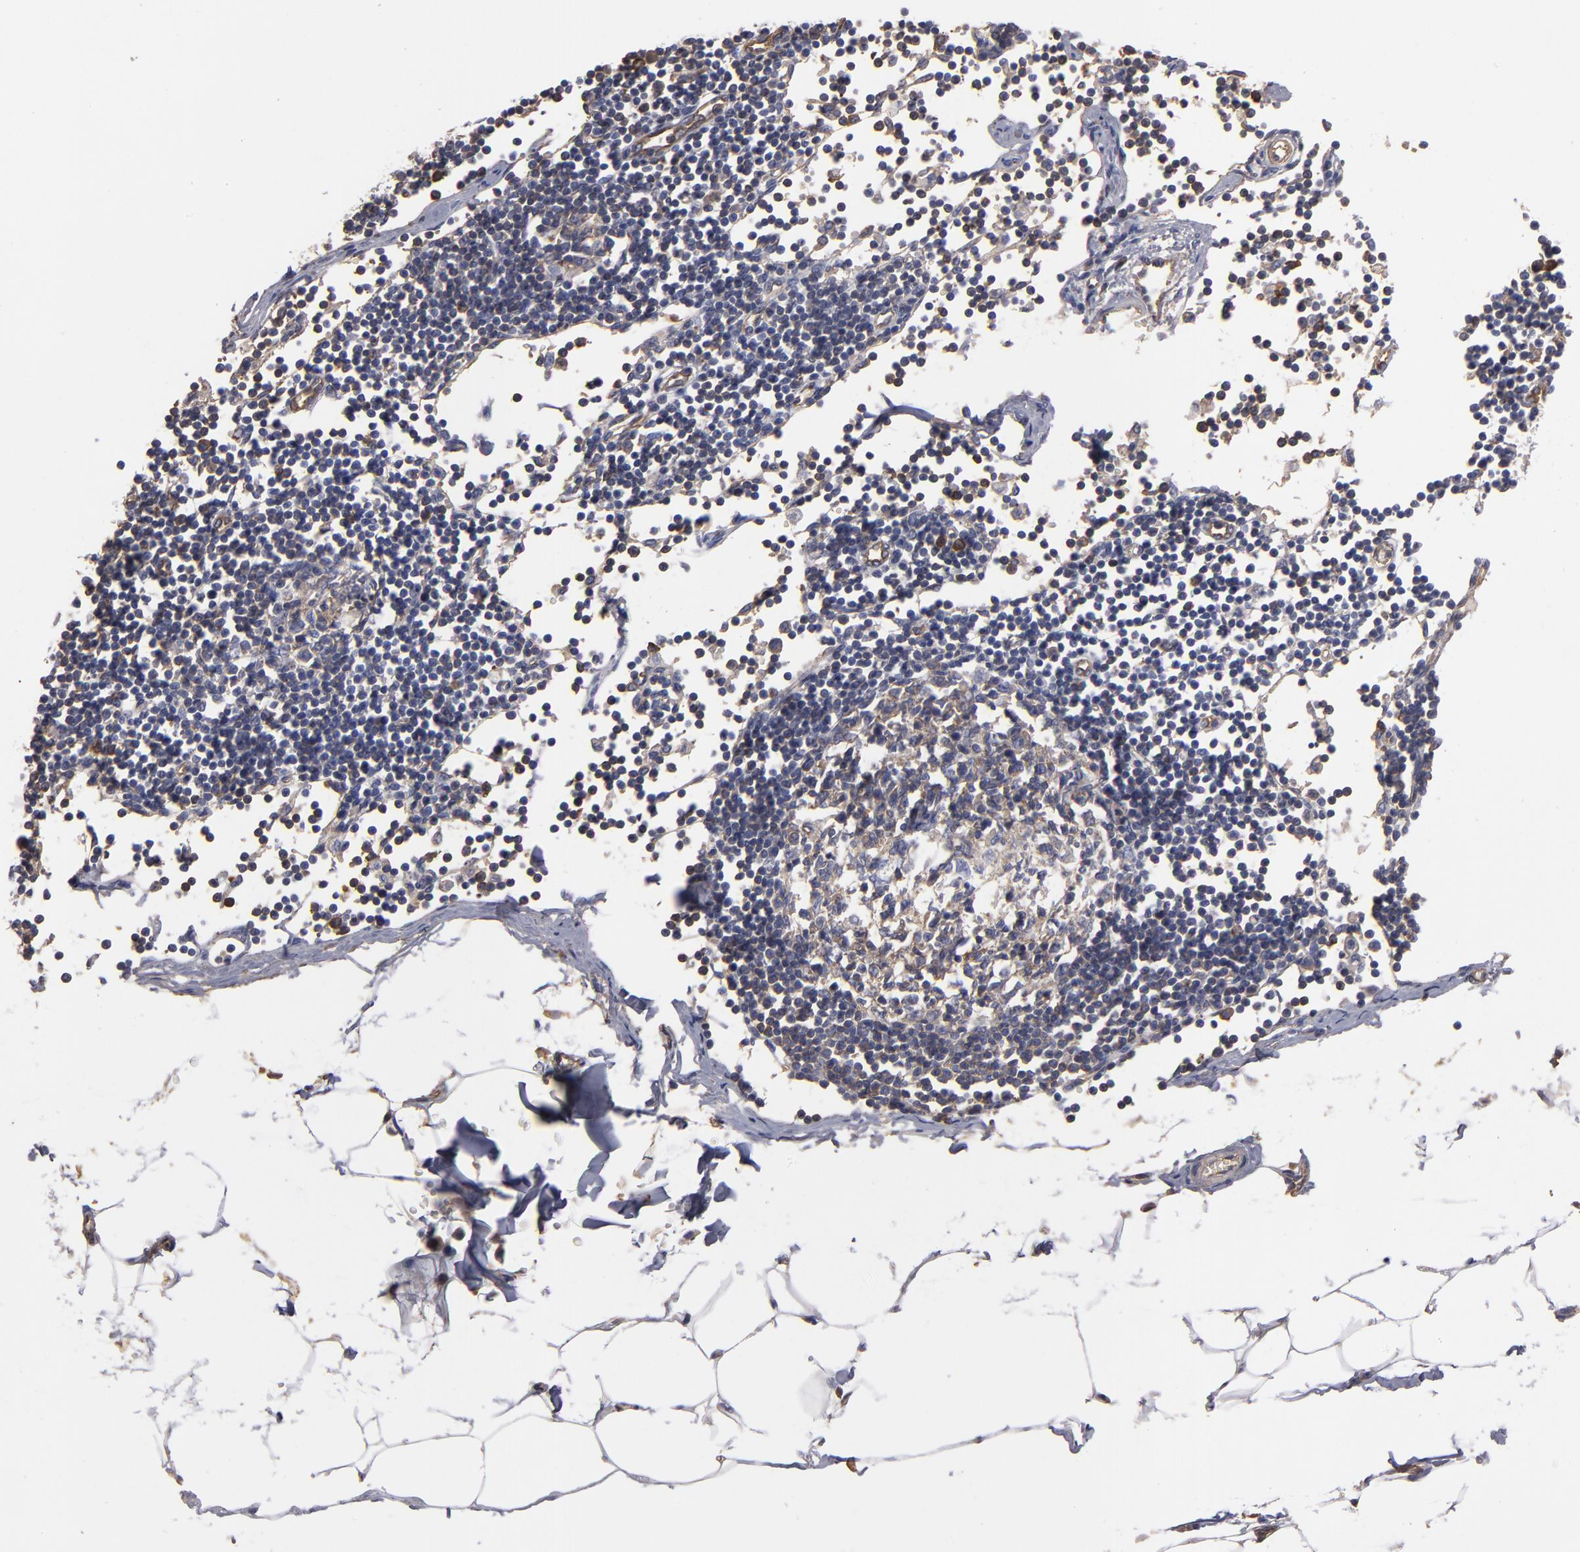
{"staining": {"intensity": "negative", "quantity": "none", "location": "none"}, "tissue": "adipose tissue", "cell_type": "Adipocytes", "image_type": "normal", "snomed": [{"axis": "morphology", "description": "Normal tissue, NOS"}, {"axis": "morphology", "description": "Adenocarcinoma, NOS"}, {"axis": "topography", "description": "Colon"}, {"axis": "topography", "description": "Peripheral nerve tissue"}], "caption": "A high-resolution image shows immunohistochemistry staining of benign adipose tissue, which reveals no significant staining in adipocytes.", "gene": "ESYT2", "patient": {"sex": "male", "age": 14}}